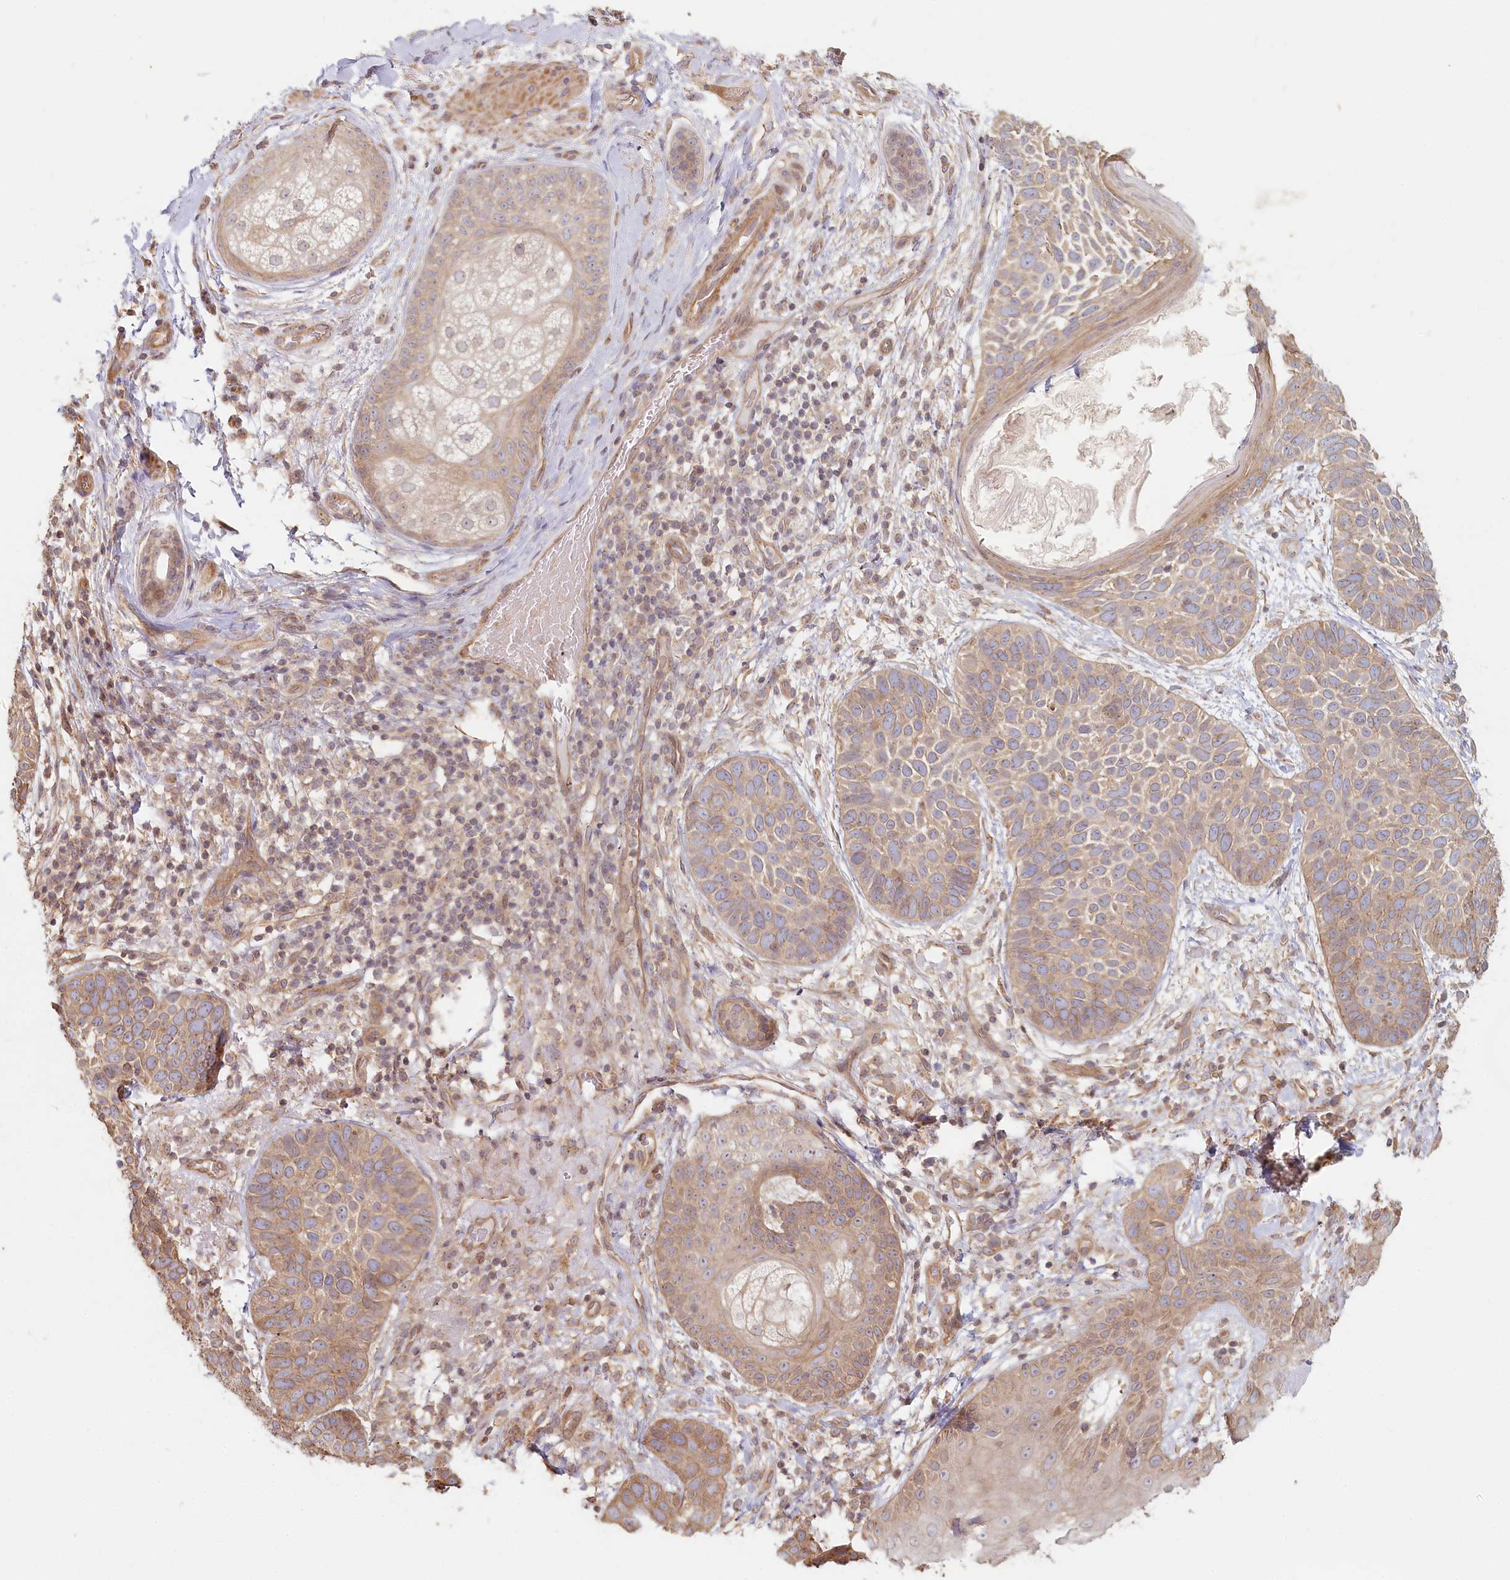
{"staining": {"intensity": "moderate", "quantity": "25%-75%", "location": "cytoplasmic/membranous"}, "tissue": "skin cancer", "cell_type": "Tumor cells", "image_type": "cancer", "snomed": [{"axis": "morphology", "description": "Basal cell carcinoma"}, {"axis": "topography", "description": "Skin"}], "caption": "A histopathology image of skin basal cell carcinoma stained for a protein exhibits moderate cytoplasmic/membranous brown staining in tumor cells.", "gene": "TCHP", "patient": {"sex": "male", "age": 85}}